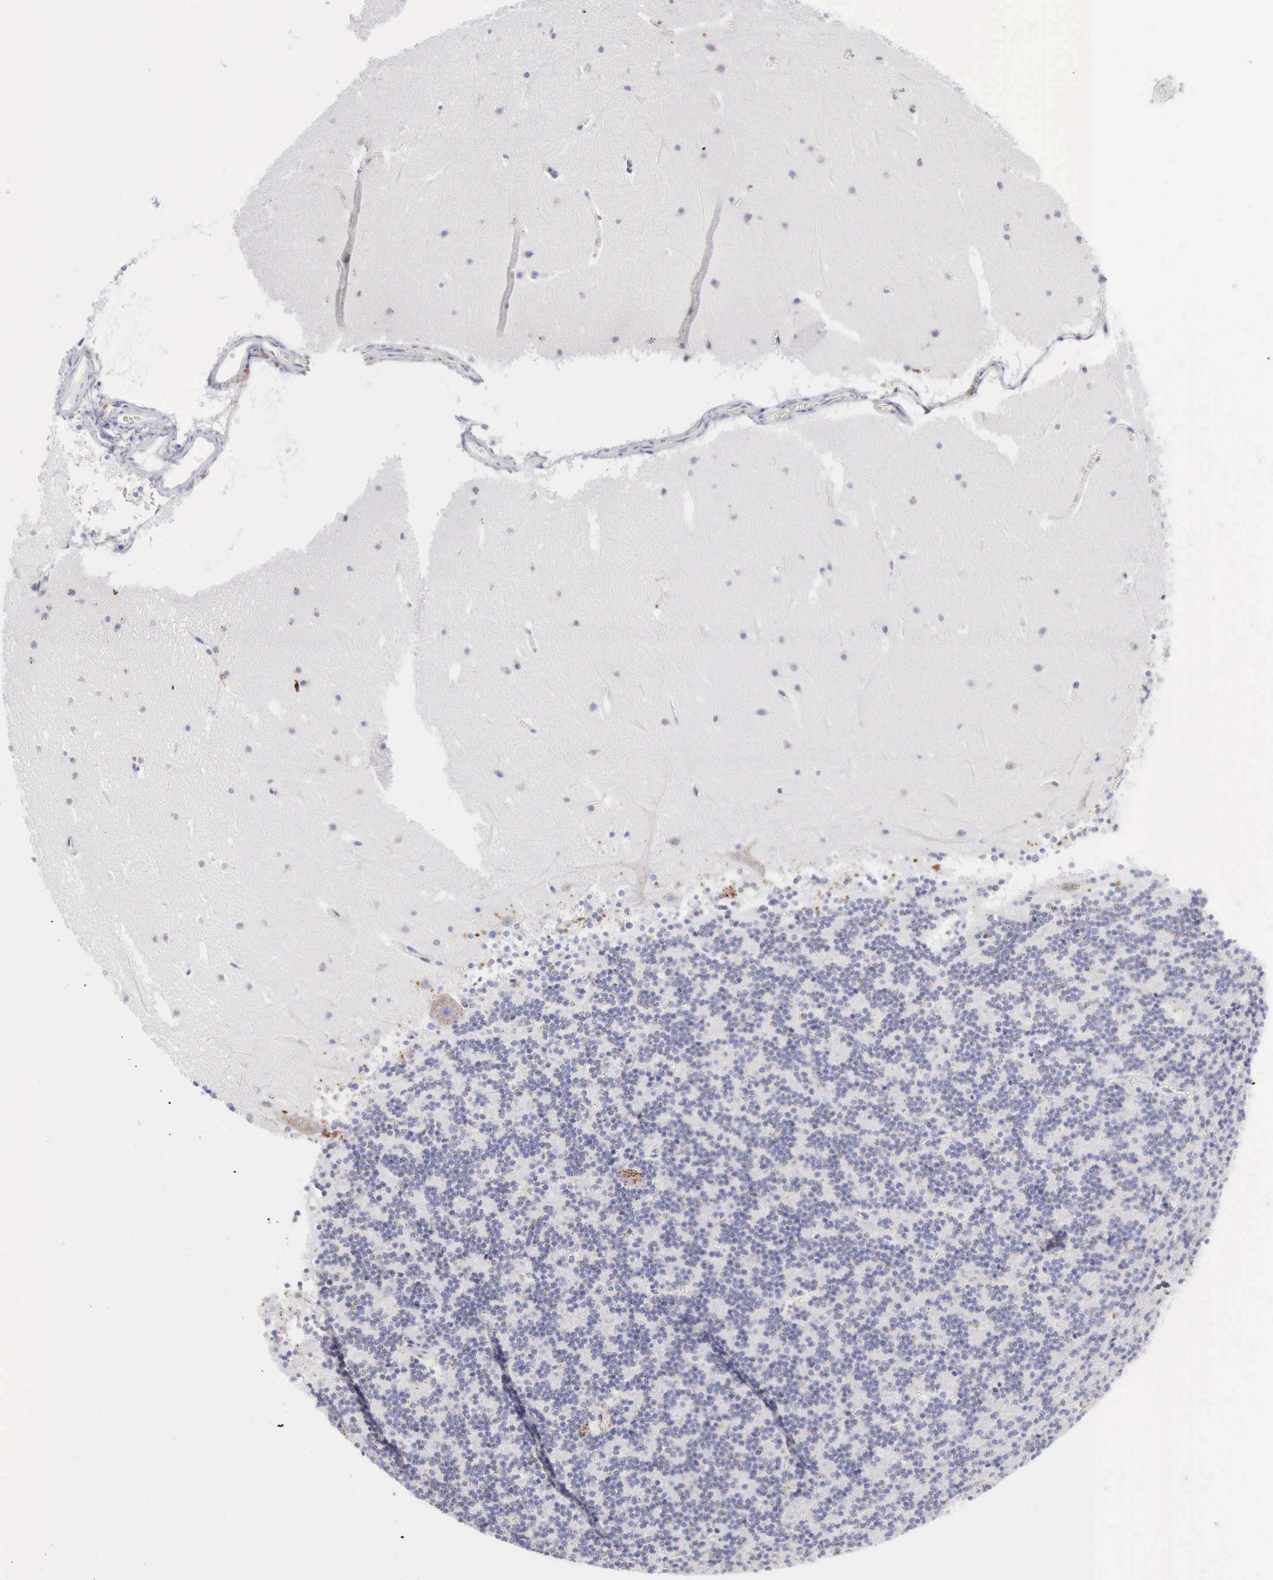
{"staining": {"intensity": "negative", "quantity": "none", "location": "none"}, "tissue": "cerebellum", "cell_type": "Cells in granular layer", "image_type": "normal", "snomed": [{"axis": "morphology", "description": "Normal tissue, NOS"}, {"axis": "topography", "description": "Cerebellum"}], "caption": "Cerebellum stained for a protein using immunohistochemistry demonstrates no positivity cells in granular layer.", "gene": "CTSS", "patient": {"sex": "male", "age": 45}}